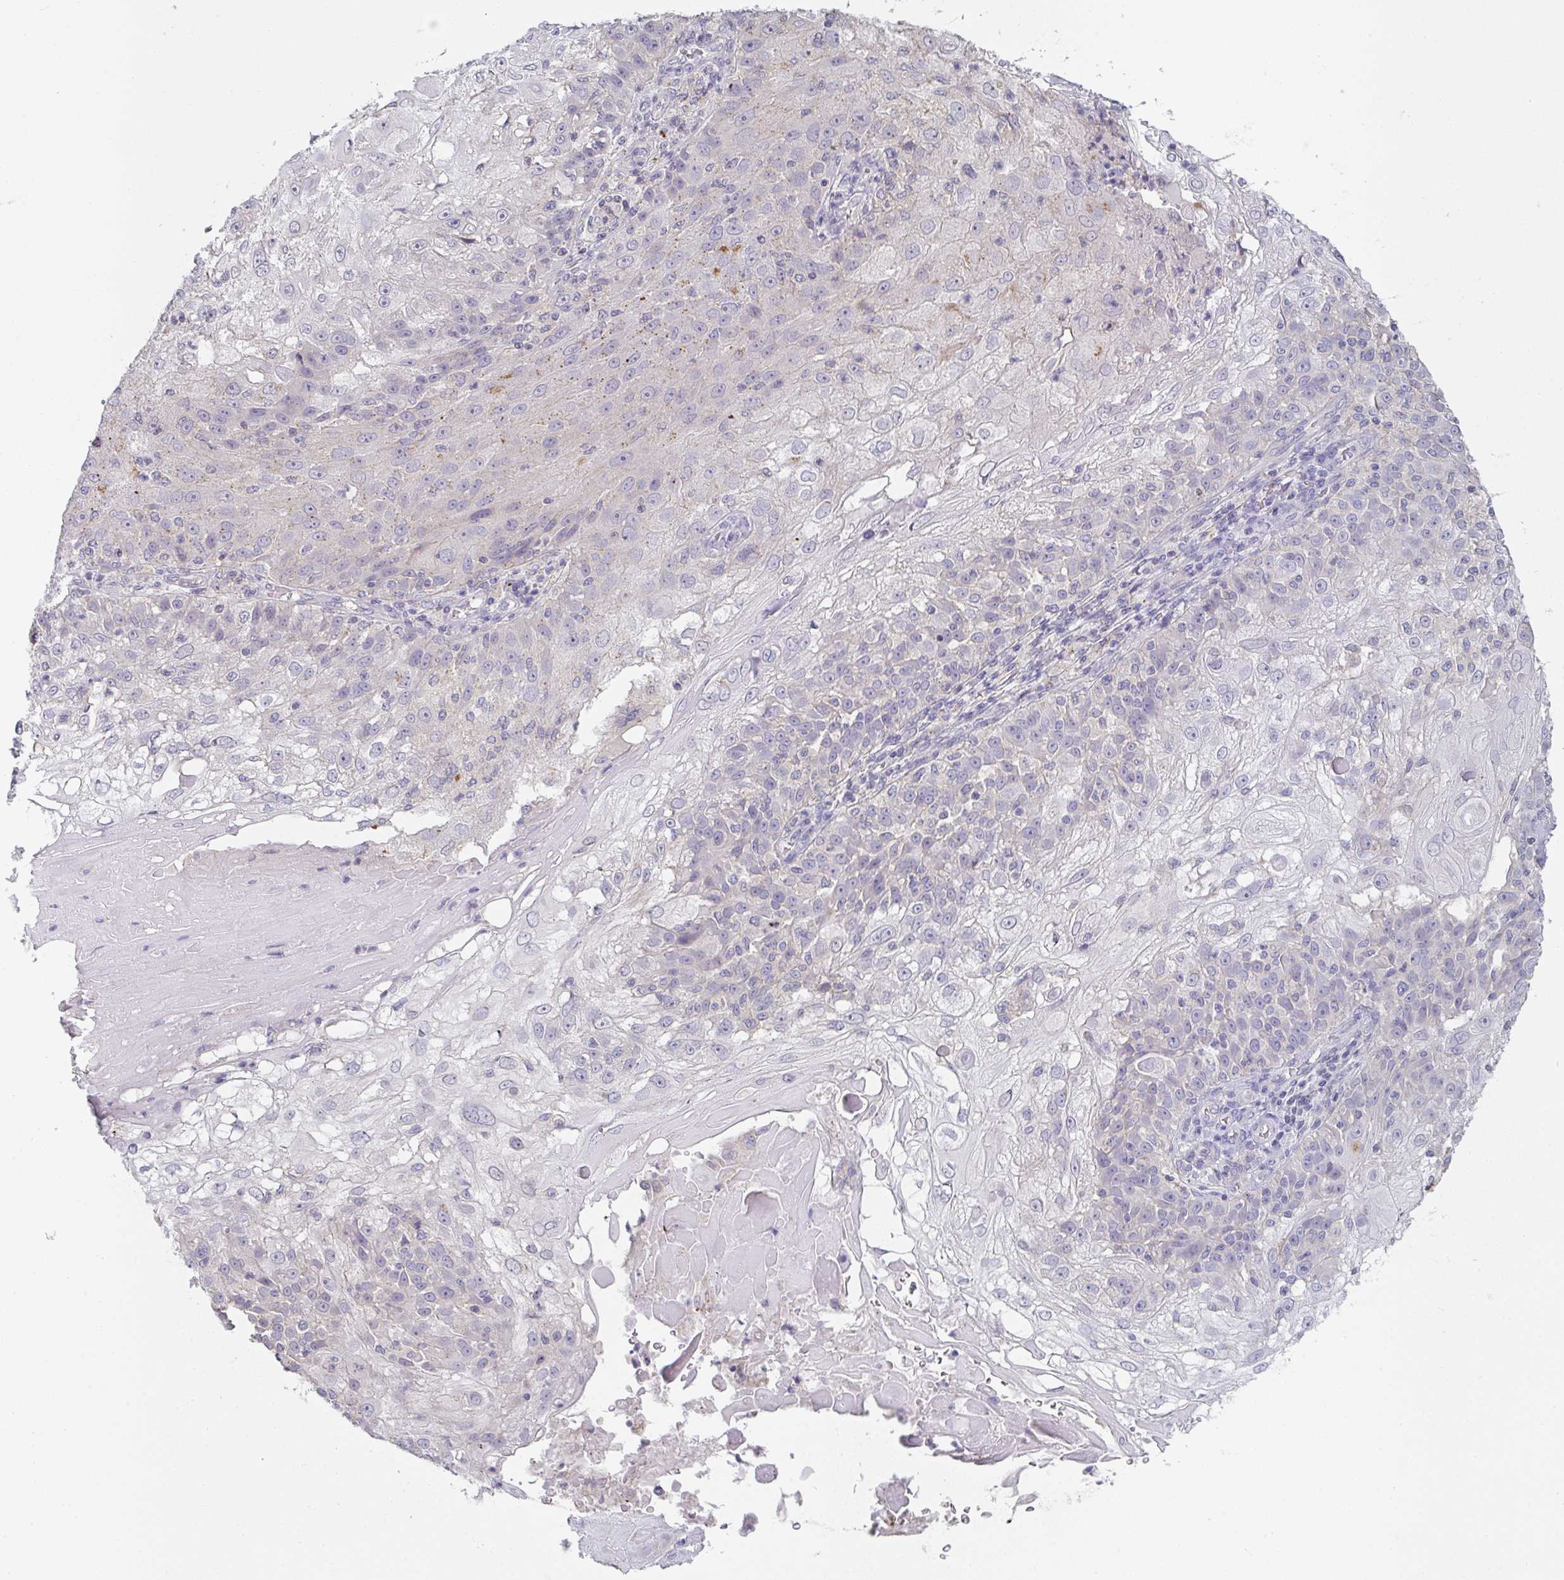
{"staining": {"intensity": "negative", "quantity": "none", "location": "none"}, "tissue": "skin cancer", "cell_type": "Tumor cells", "image_type": "cancer", "snomed": [{"axis": "morphology", "description": "Normal tissue, NOS"}, {"axis": "morphology", "description": "Squamous cell carcinoma, NOS"}, {"axis": "topography", "description": "Skin"}], "caption": "This is an immunohistochemistry (IHC) image of human skin squamous cell carcinoma. There is no expression in tumor cells.", "gene": "CHMP5", "patient": {"sex": "female", "age": 83}}